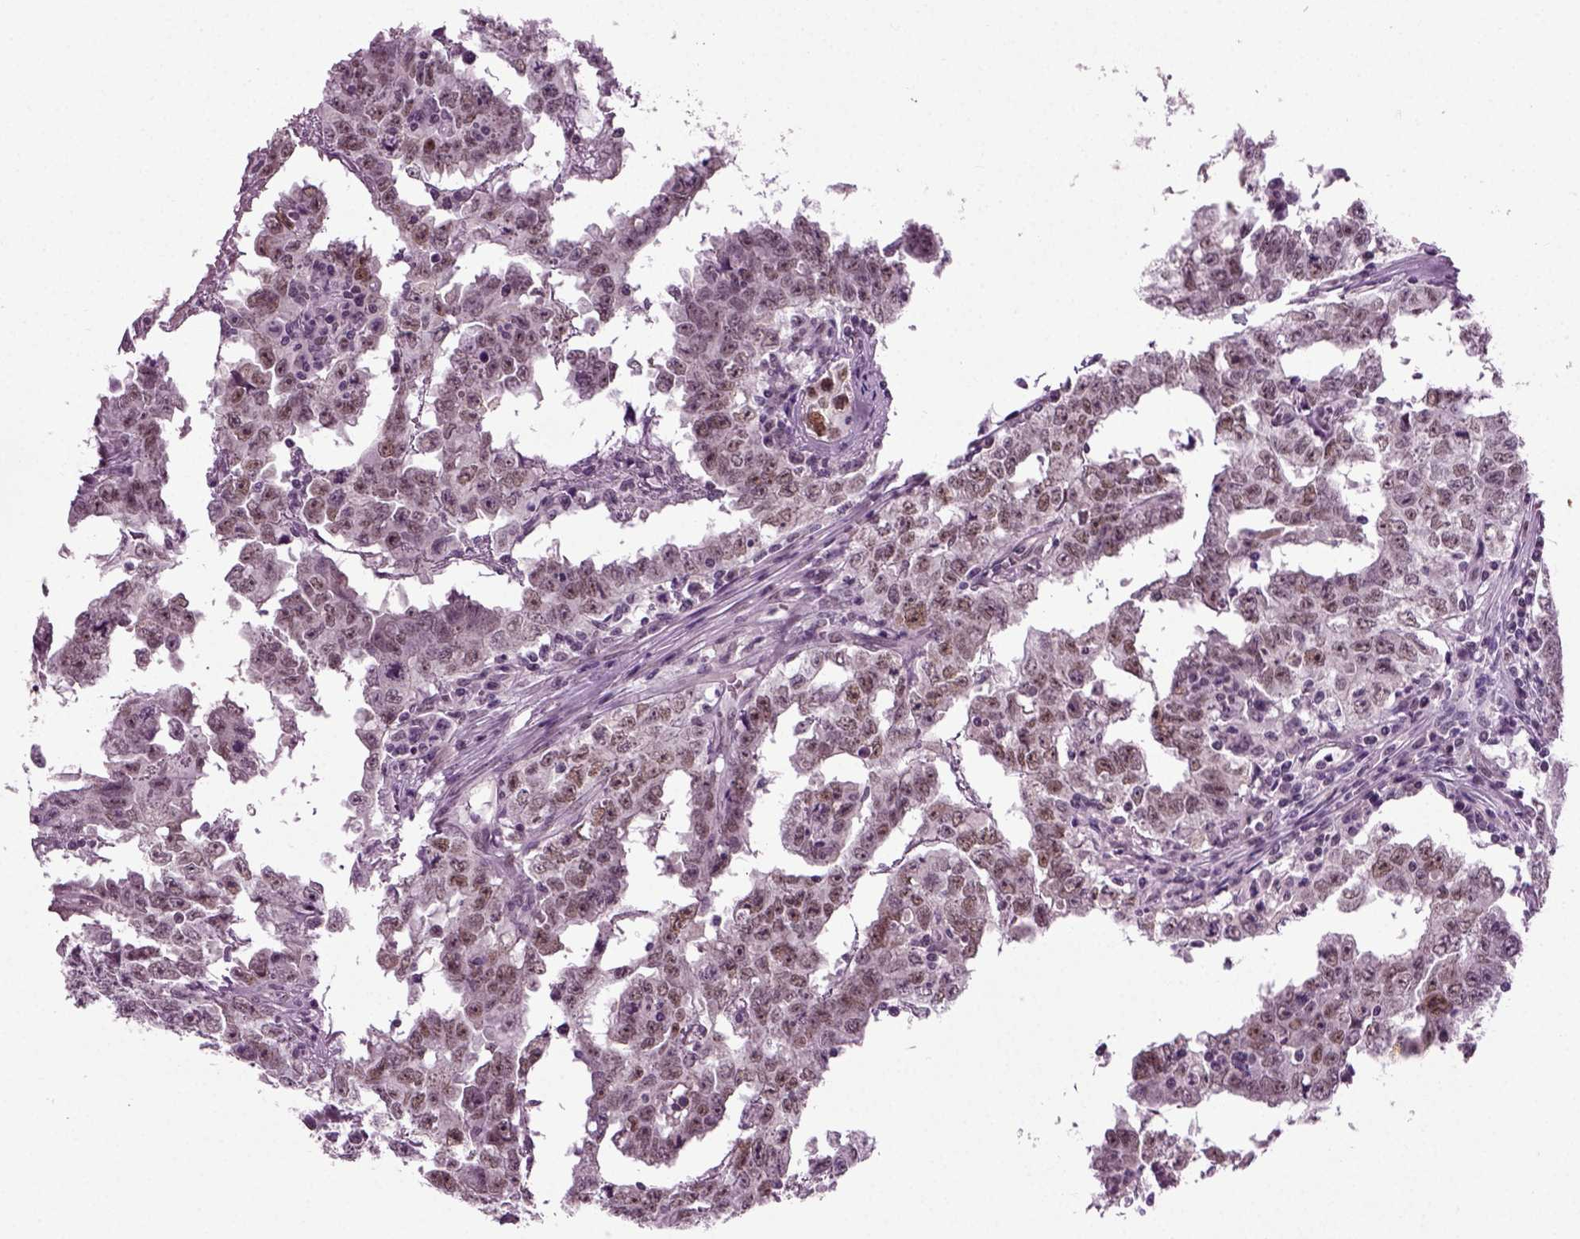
{"staining": {"intensity": "moderate", "quantity": "25%-75%", "location": "nuclear"}, "tissue": "testis cancer", "cell_type": "Tumor cells", "image_type": "cancer", "snomed": [{"axis": "morphology", "description": "Carcinoma, Embryonal, NOS"}, {"axis": "topography", "description": "Testis"}], "caption": "Embryonal carcinoma (testis) tissue exhibits moderate nuclear staining in approximately 25%-75% of tumor cells (DAB (3,3'-diaminobenzidine) IHC, brown staining for protein, blue staining for nuclei).", "gene": "RCOR3", "patient": {"sex": "male", "age": 22}}